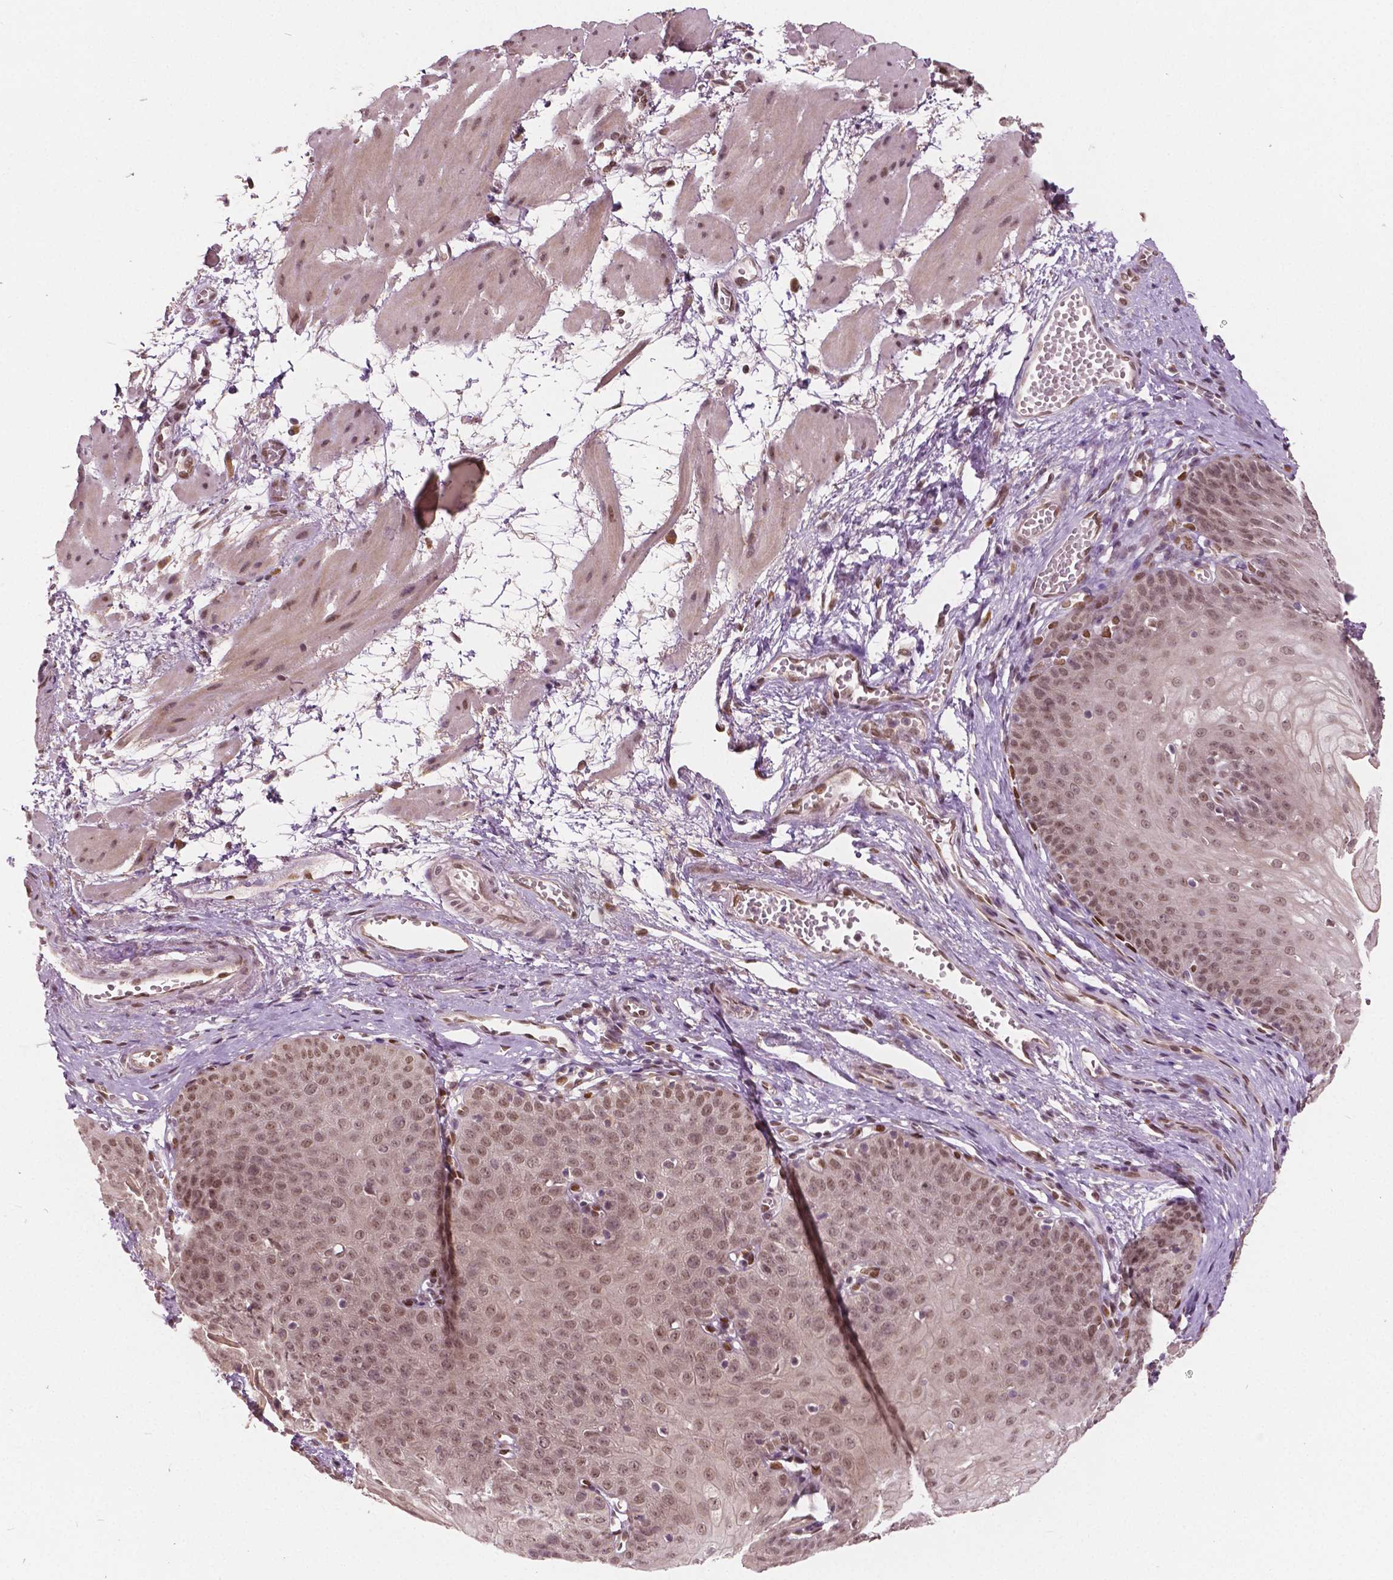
{"staining": {"intensity": "weak", "quantity": "25%-75%", "location": "nuclear"}, "tissue": "esophagus", "cell_type": "Squamous epithelial cells", "image_type": "normal", "snomed": [{"axis": "morphology", "description": "Normal tissue, NOS"}, {"axis": "topography", "description": "Esophagus"}], "caption": "This micrograph shows IHC staining of benign human esophagus, with low weak nuclear staining in about 25%-75% of squamous epithelial cells.", "gene": "HMBOX1", "patient": {"sex": "male", "age": 71}}